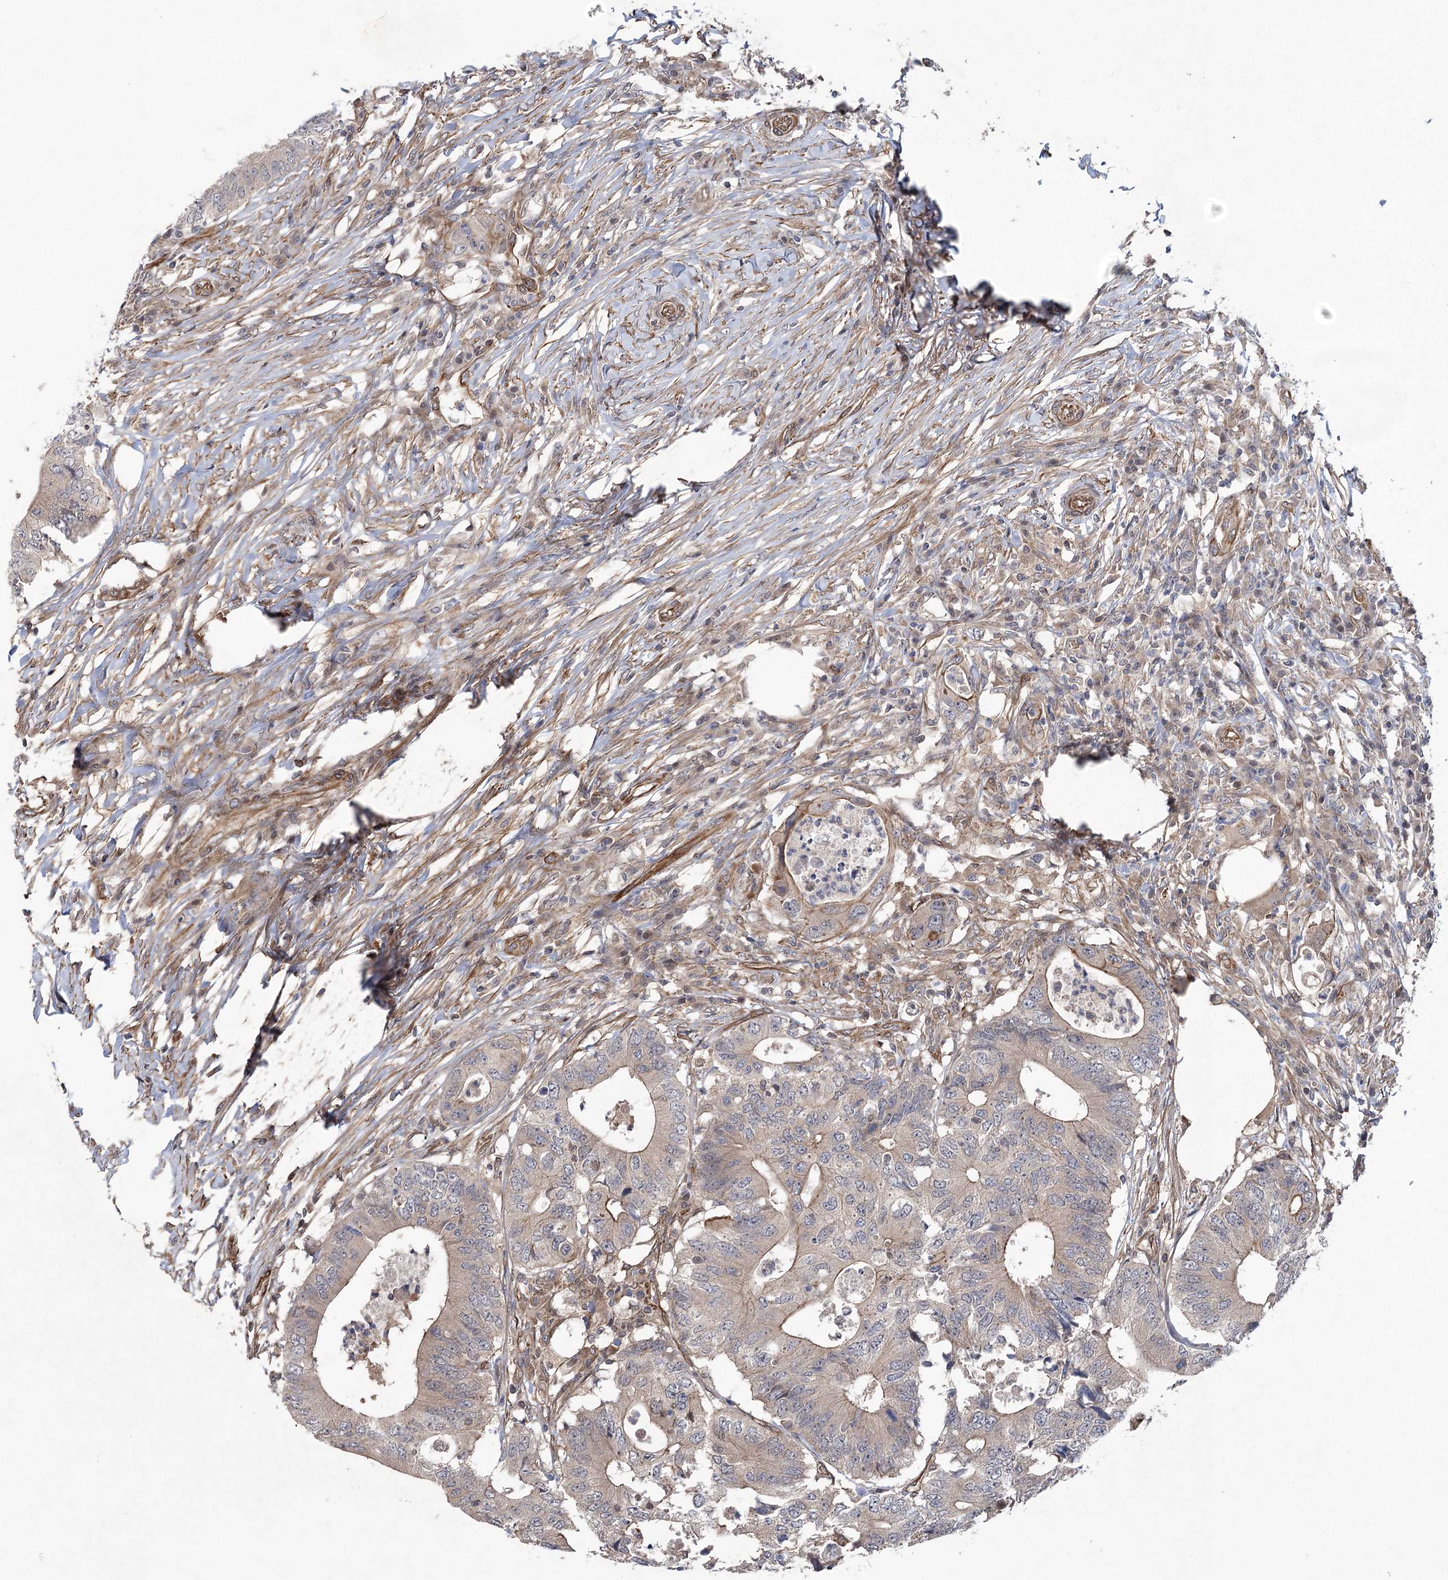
{"staining": {"intensity": "moderate", "quantity": "<25%", "location": "cytoplasmic/membranous"}, "tissue": "colorectal cancer", "cell_type": "Tumor cells", "image_type": "cancer", "snomed": [{"axis": "morphology", "description": "Adenocarcinoma, NOS"}, {"axis": "topography", "description": "Colon"}], "caption": "A low amount of moderate cytoplasmic/membranous expression is seen in about <25% of tumor cells in colorectal cancer (adenocarcinoma) tissue. The staining was performed using DAB to visualize the protein expression in brown, while the nuclei were stained in blue with hematoxylin (Magnification: 20x).", "gene": "RWDD4", "patient": {"sex": "male", "age": 71}}